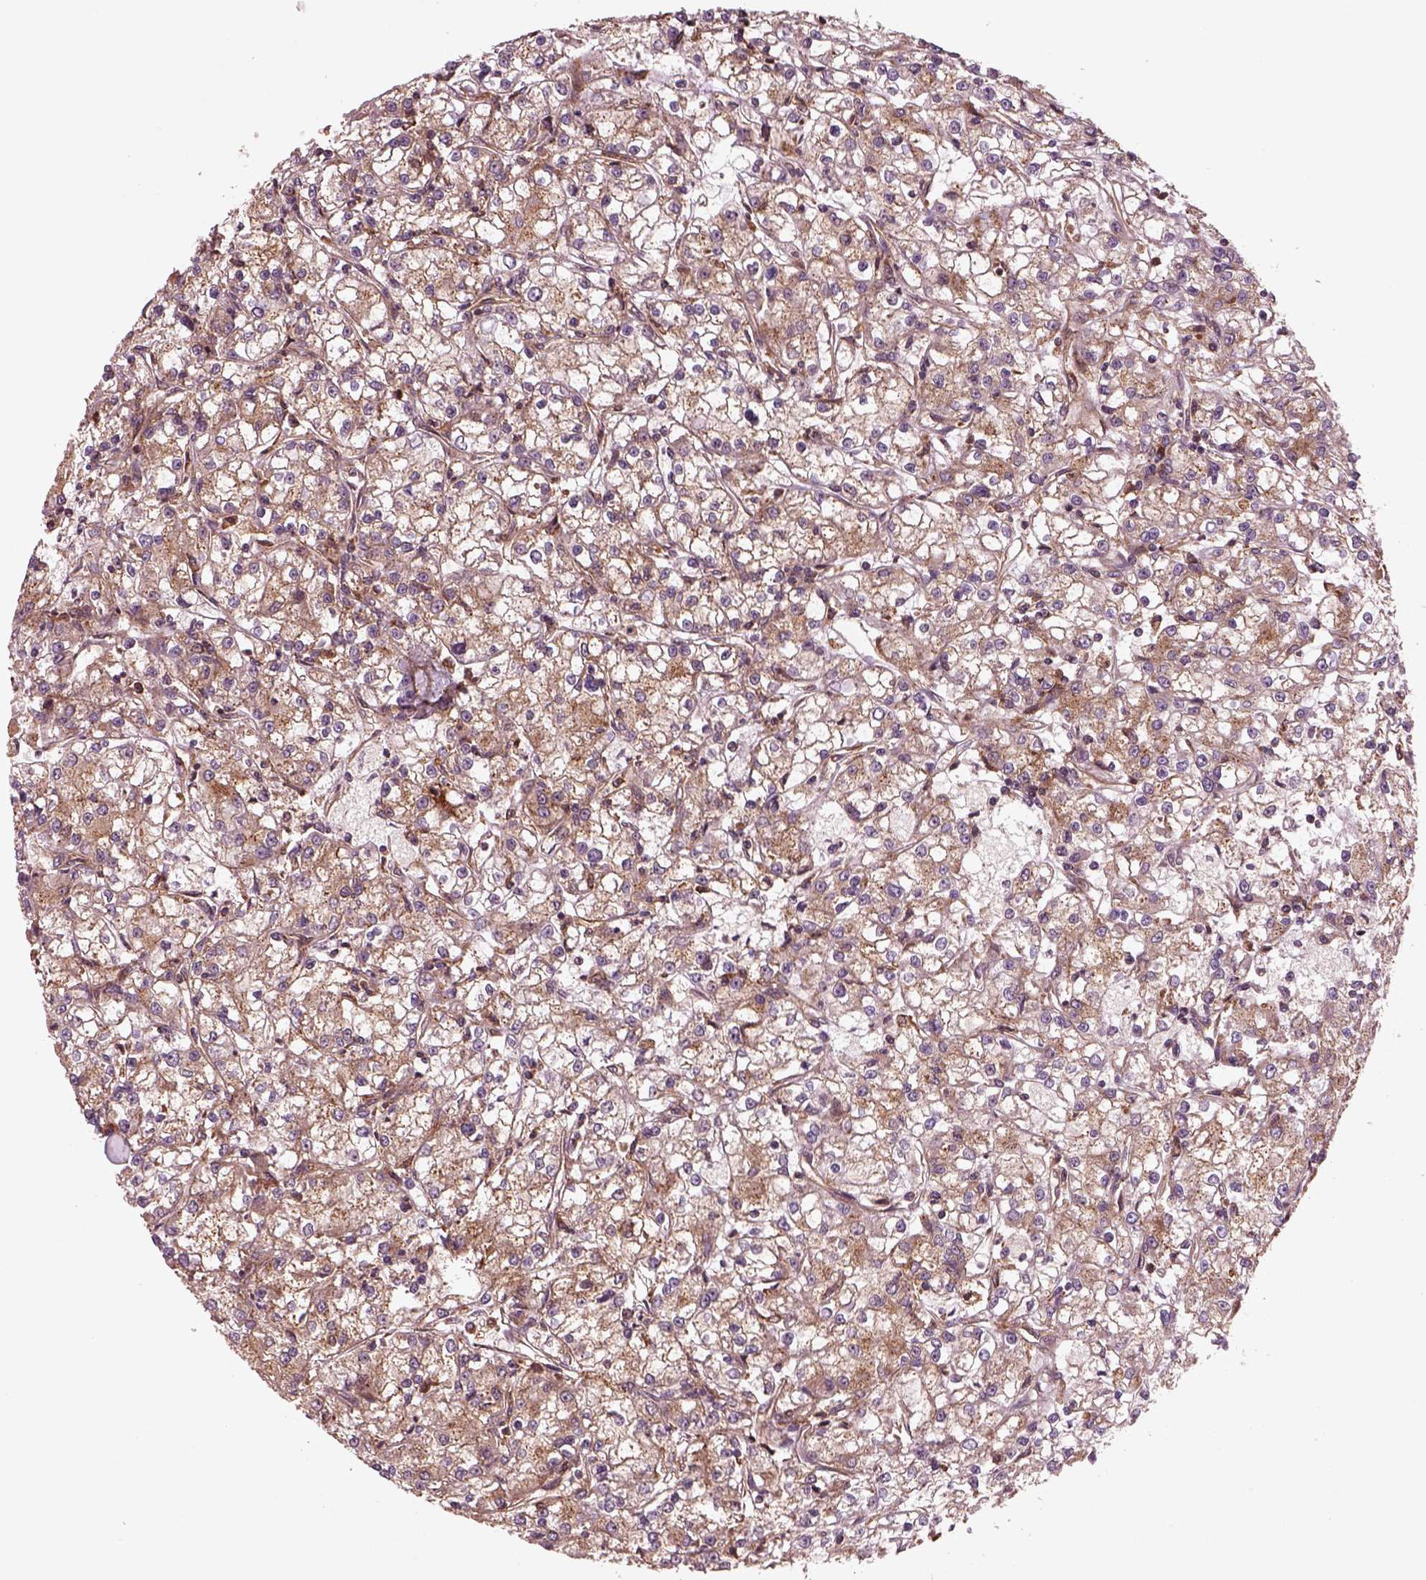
{"staining": {"intensity": "moderate", "quantity": "<25%", "location": "cytoplasmic/membranous"}, "tissue": "renal cancer", "cell_type": "Tumor cells", "image_type": "cancer", "snomed": [{"axis": "morphology", "description": "Adenocarcinoma, NOS"}, {"axis": "topography", "description": "Kidney"}], "caption": "Renal adenocarcinoma stained with a protein marker demonstrates moderate staining in tumor cells.", "gene": "WASHC2A", "patient": {"sex": "female", "age": 59}}